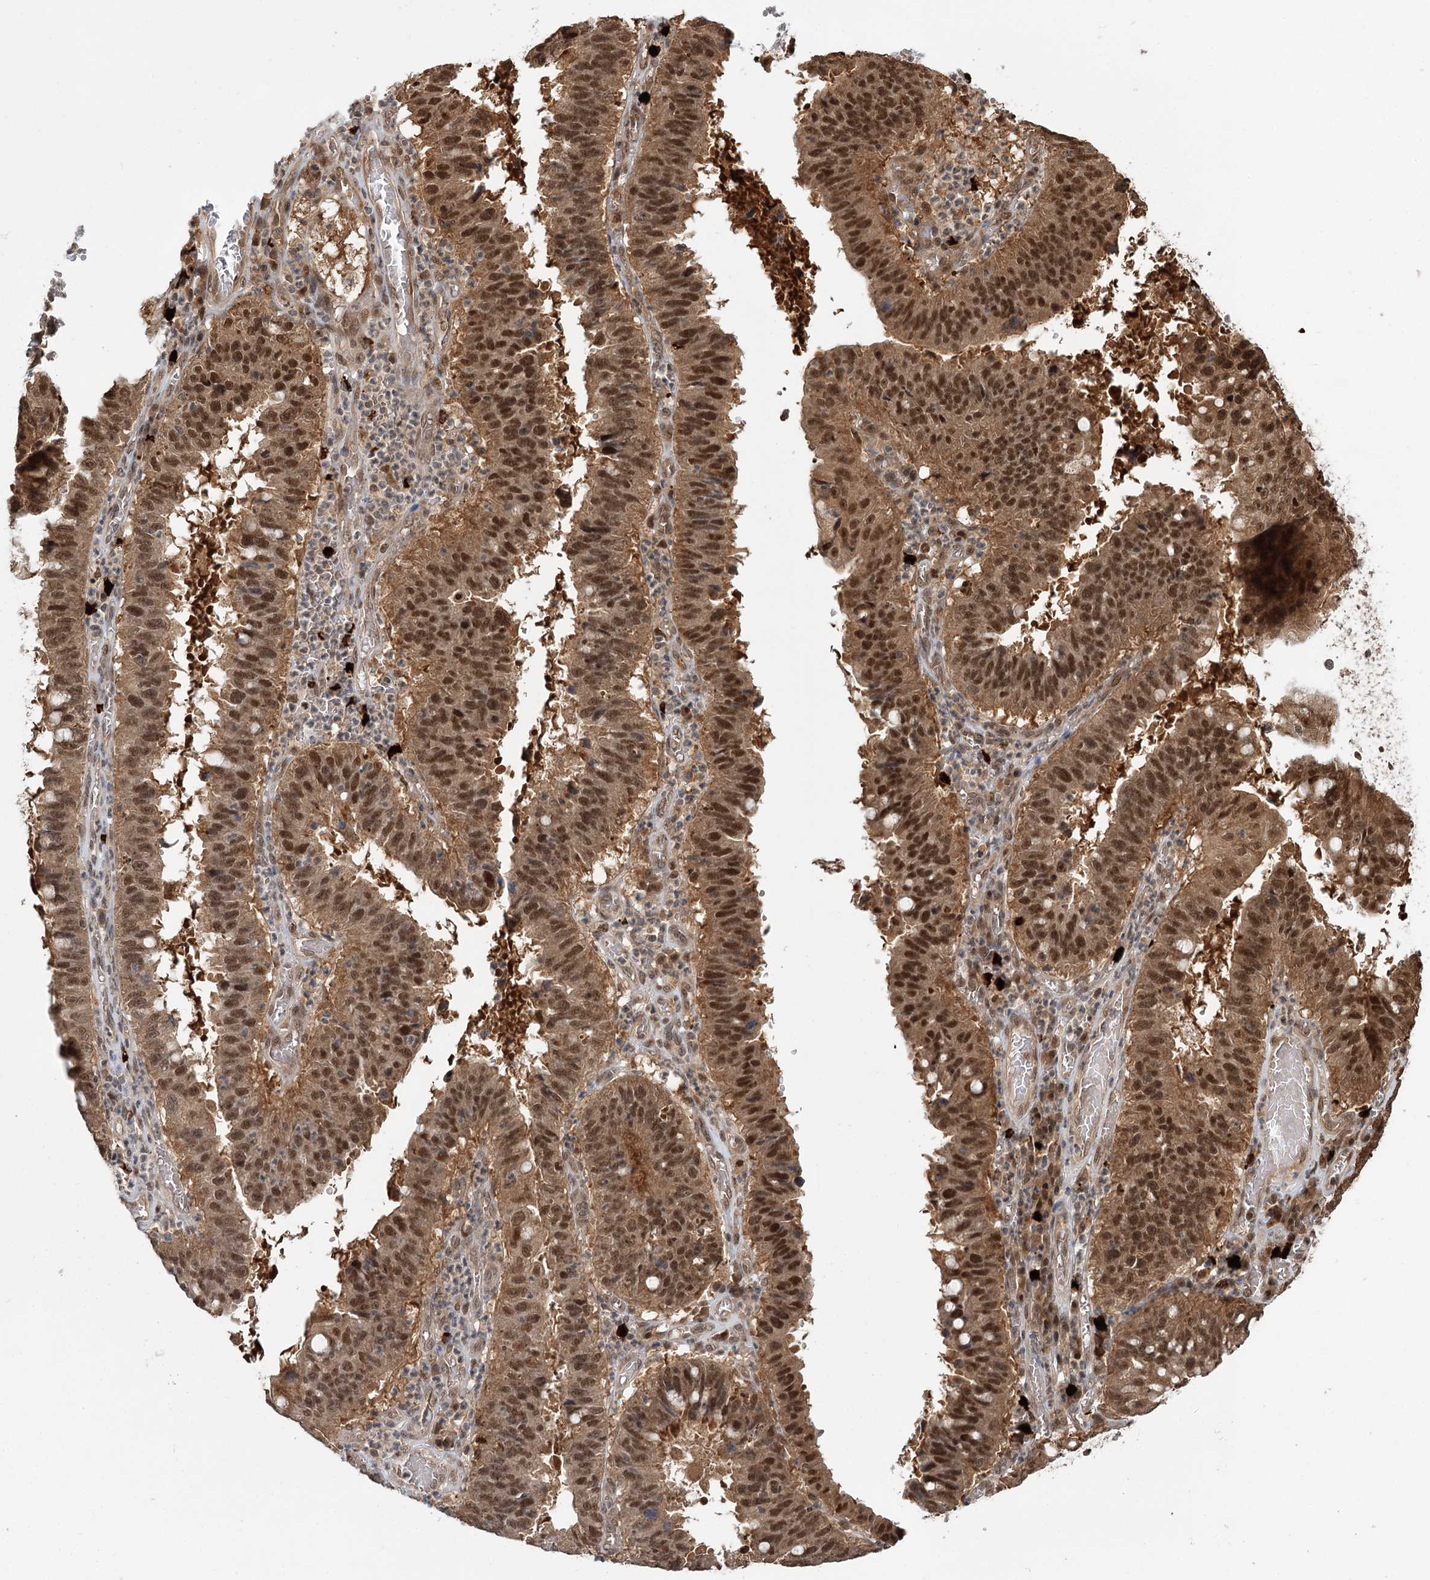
{"staining": {"intensity": "strong", "quantity": ">75%", "location": "nuclear"}, "tissue": "stomach cancer", "cell_type": "Tumor cells", "image_type": "cancer", "snomed": [{"axis": "morphology", "description": "Adenocarcinoma, NOS"}, {"axis": "topography", "description": "Stomach"}], "caption": "About >75% of tumor cells in stomach adenocarcinoma display strong nuclear protein positivity as visualized by brown immunohistochemical staining.", "gene": "N6AMT1", "patient": {"sex": "male", "age": 59}}